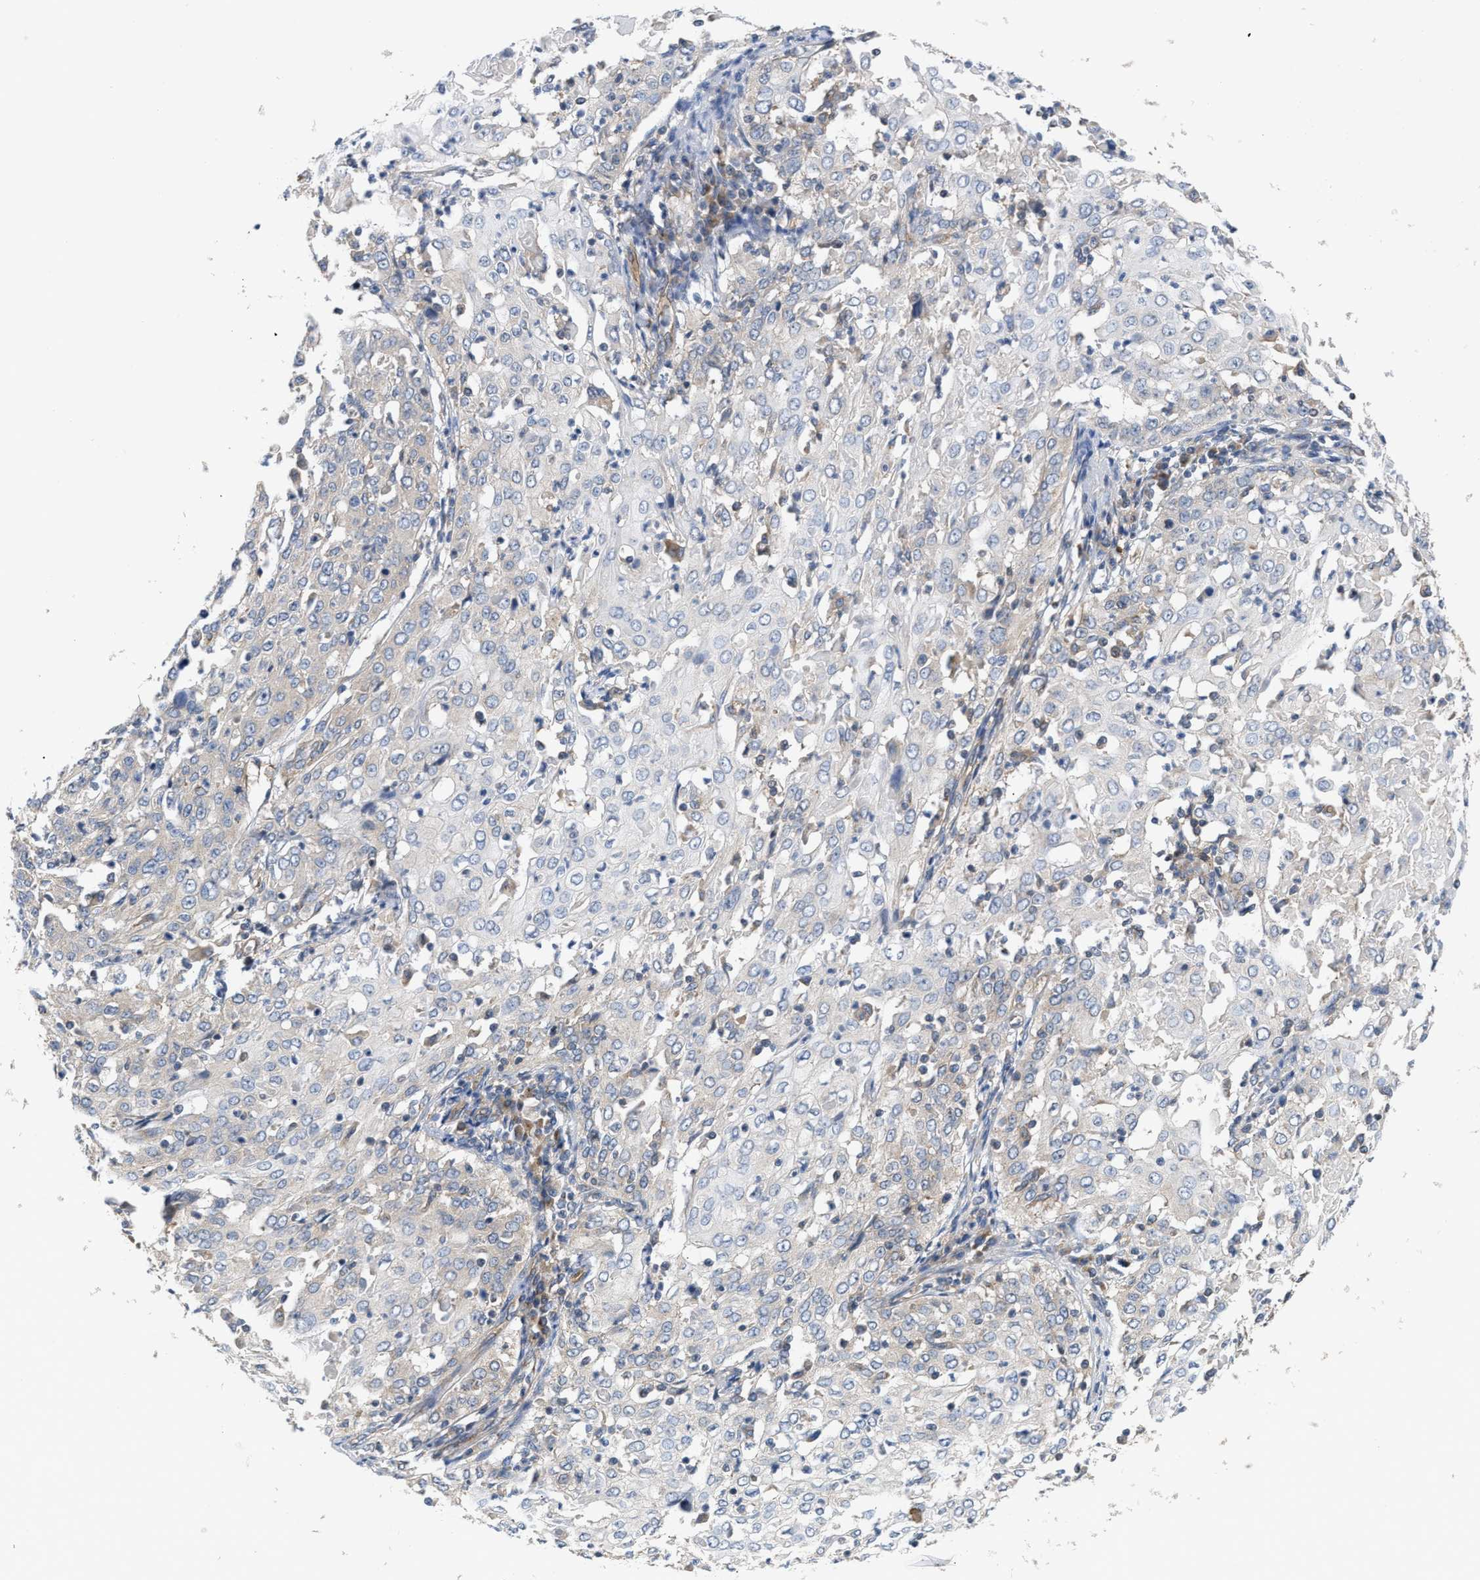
{"staining": {"intensity": "negative", "quantity": "none", "location": "none"}, "tissue": "cervical cancer", "cell_type": "Tumor cells", "image_type": "cancer", "snomed": [{"axis": "morphology", "description": "Squamous cell carcinoma, NOS"}, {"axis": "topography", "description": "Cervix"}], "caption": "Cervical cancer (squamous cell carcinoma) was stained to show a protein in brown. There is no significant expression in tumor cells.", "gene": "LAPTM4B", "patient": {"sex": "female", "age": 39}}